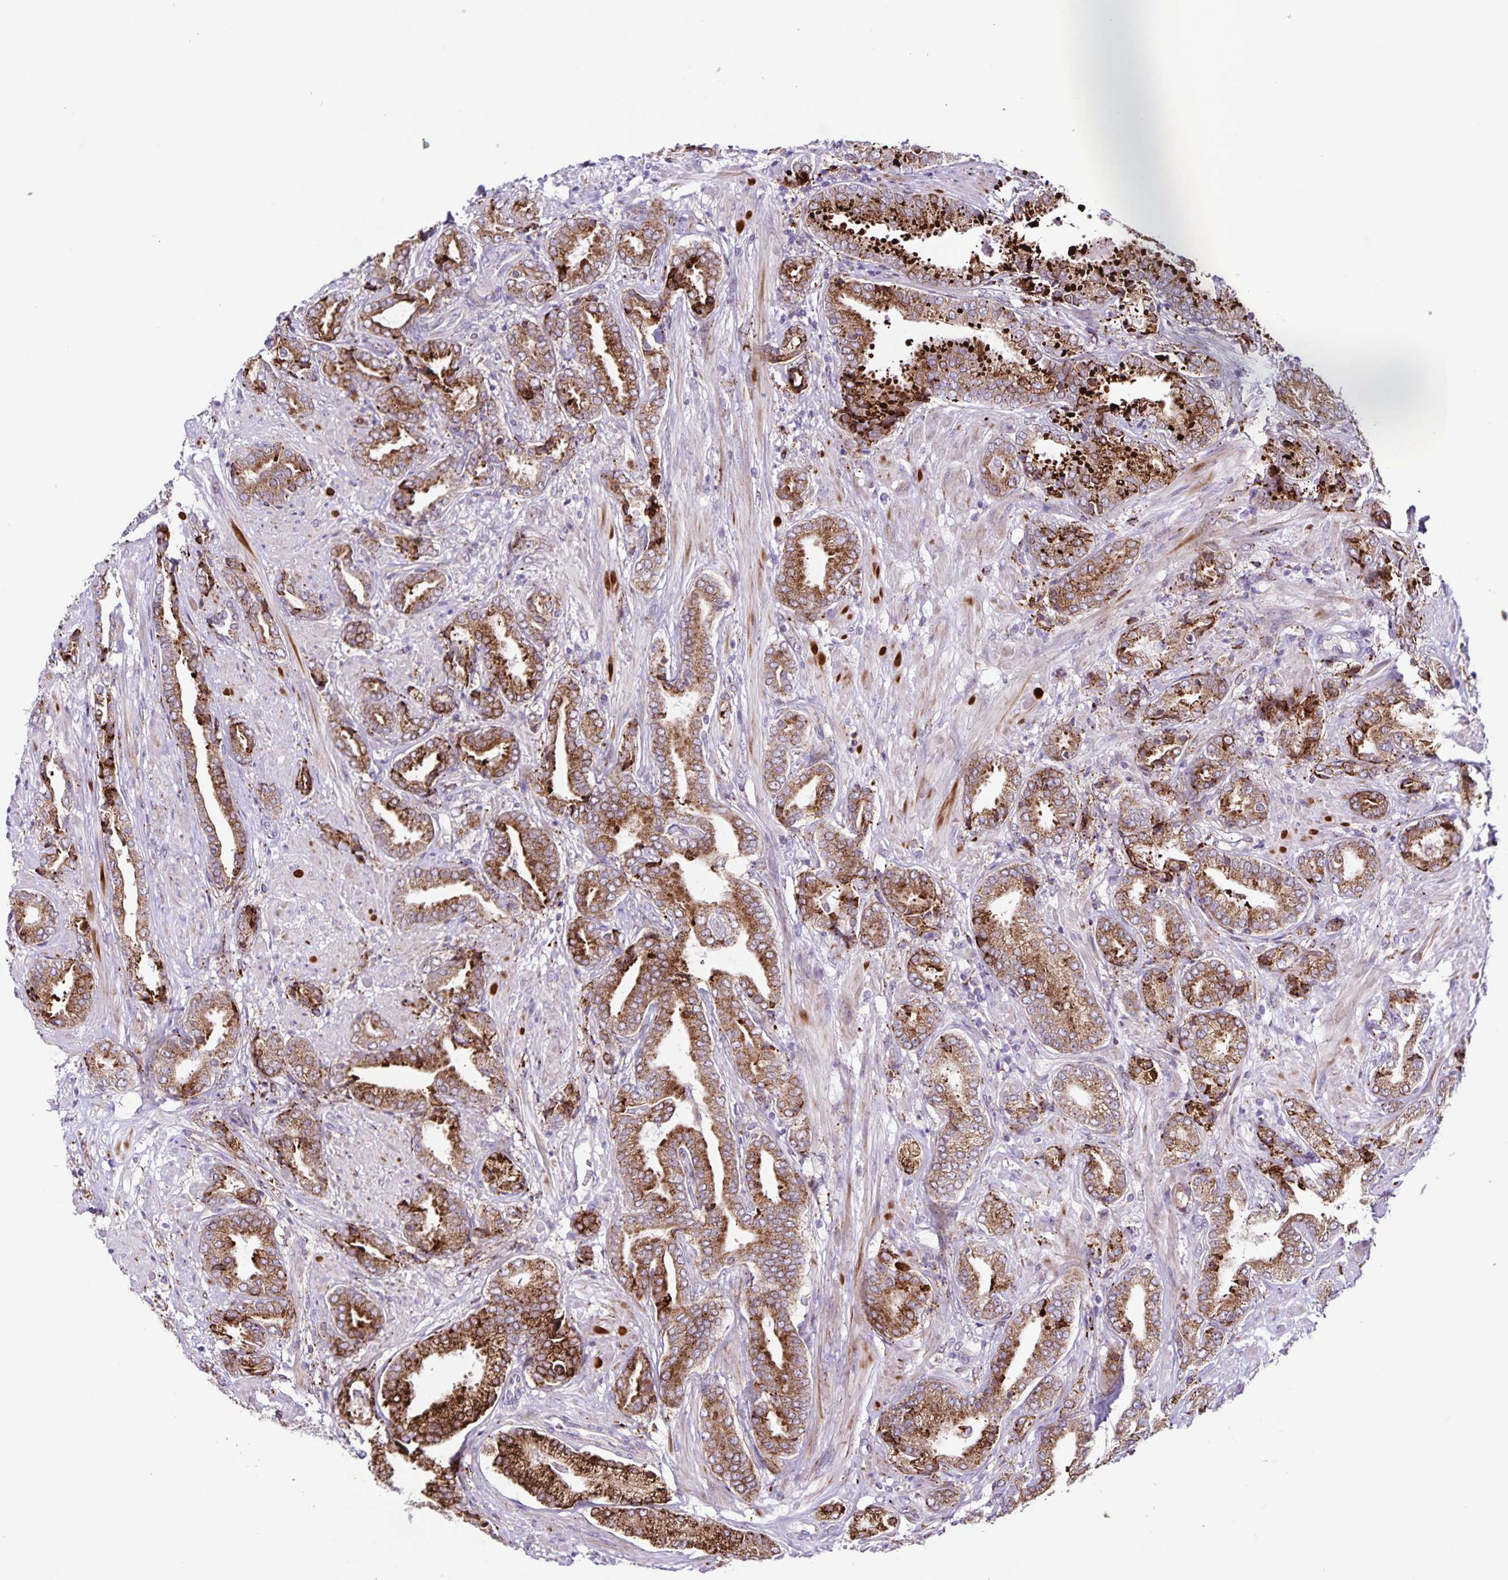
{"staining": {"intensity": "strong", "quantity": ">75%", "location": "cytoplasmic/membranous"}, "tissue": "prostate cancer", "cell_type": "Tumor cells", "image_type": "cancer", "snomed": [{"axis": "morphology", "description": "Adenocarcinoma, High grade"}, {"axis": "topography", "description": "Prostate"}], "caption": "Human prostate cancer stained with a brown dye shows strong cytoplasmic/membranous positive staining in about >75% of tumor cells.", "gene": "OSBPL5", "patient": {"sex": "male", "age": 56}}